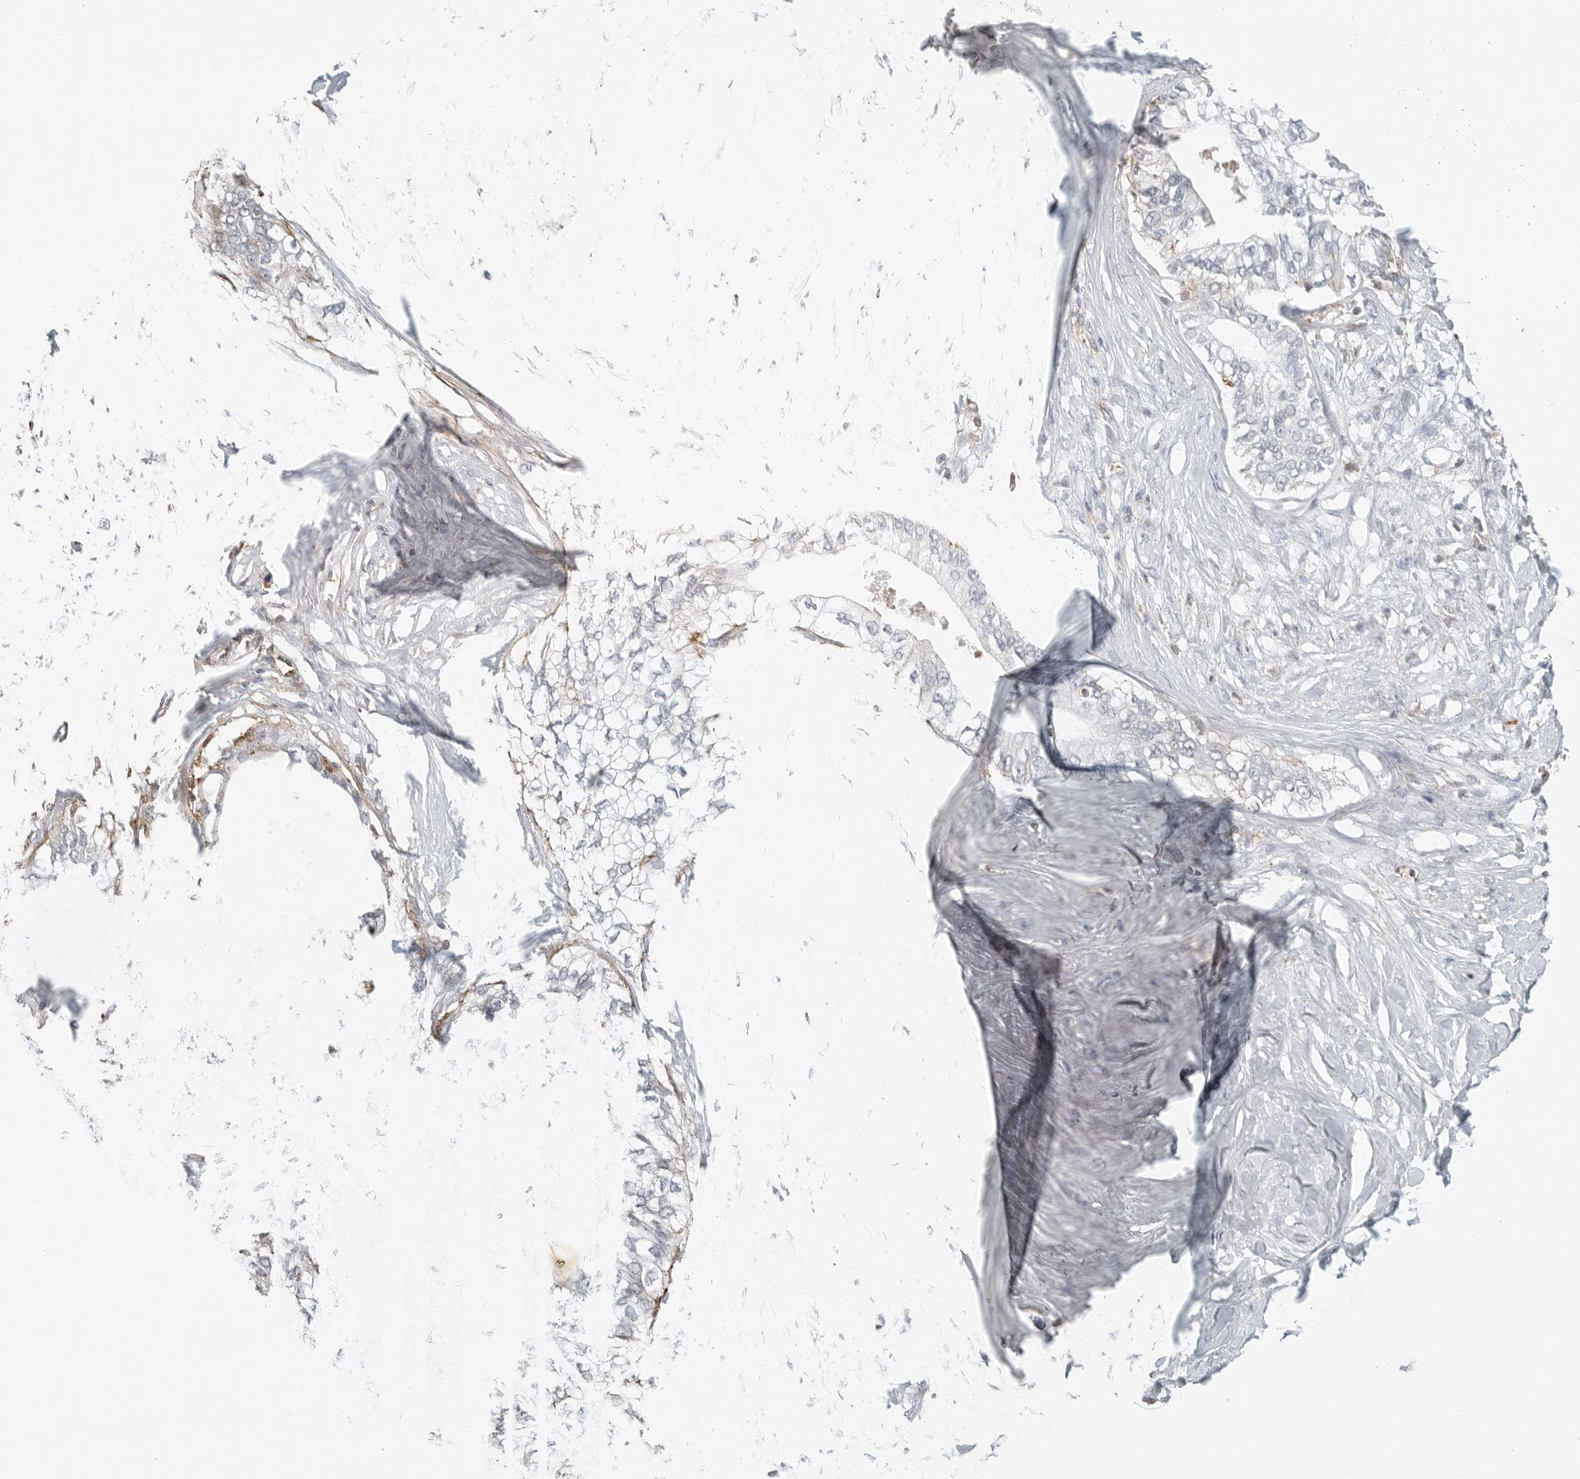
{"staining": {"intensity": "negative", "quantity": "none", "location": "none"}, "tissue": "pancreatic cancer", "cell_type": "Tumor cells", "image_type": "cancer", "snomed": [{"axis": "morphology", "description": "Normal tissue, NOS"}, {"axis": "morphology", "description": "Adenocarcinoma, NOS"}, {"axis": "topography", "description": "Pancreas"}, {"axis": "topography", "description": "Peripheral nerve tissue"}], "caption": "Human pancreatic adenocarcinoma stained for a protein using immunohistochemistry (IHC) shows no expression in tumor cells.", "gene": "LEFTY2", "patient": {"sex": "male", "age": 59}}